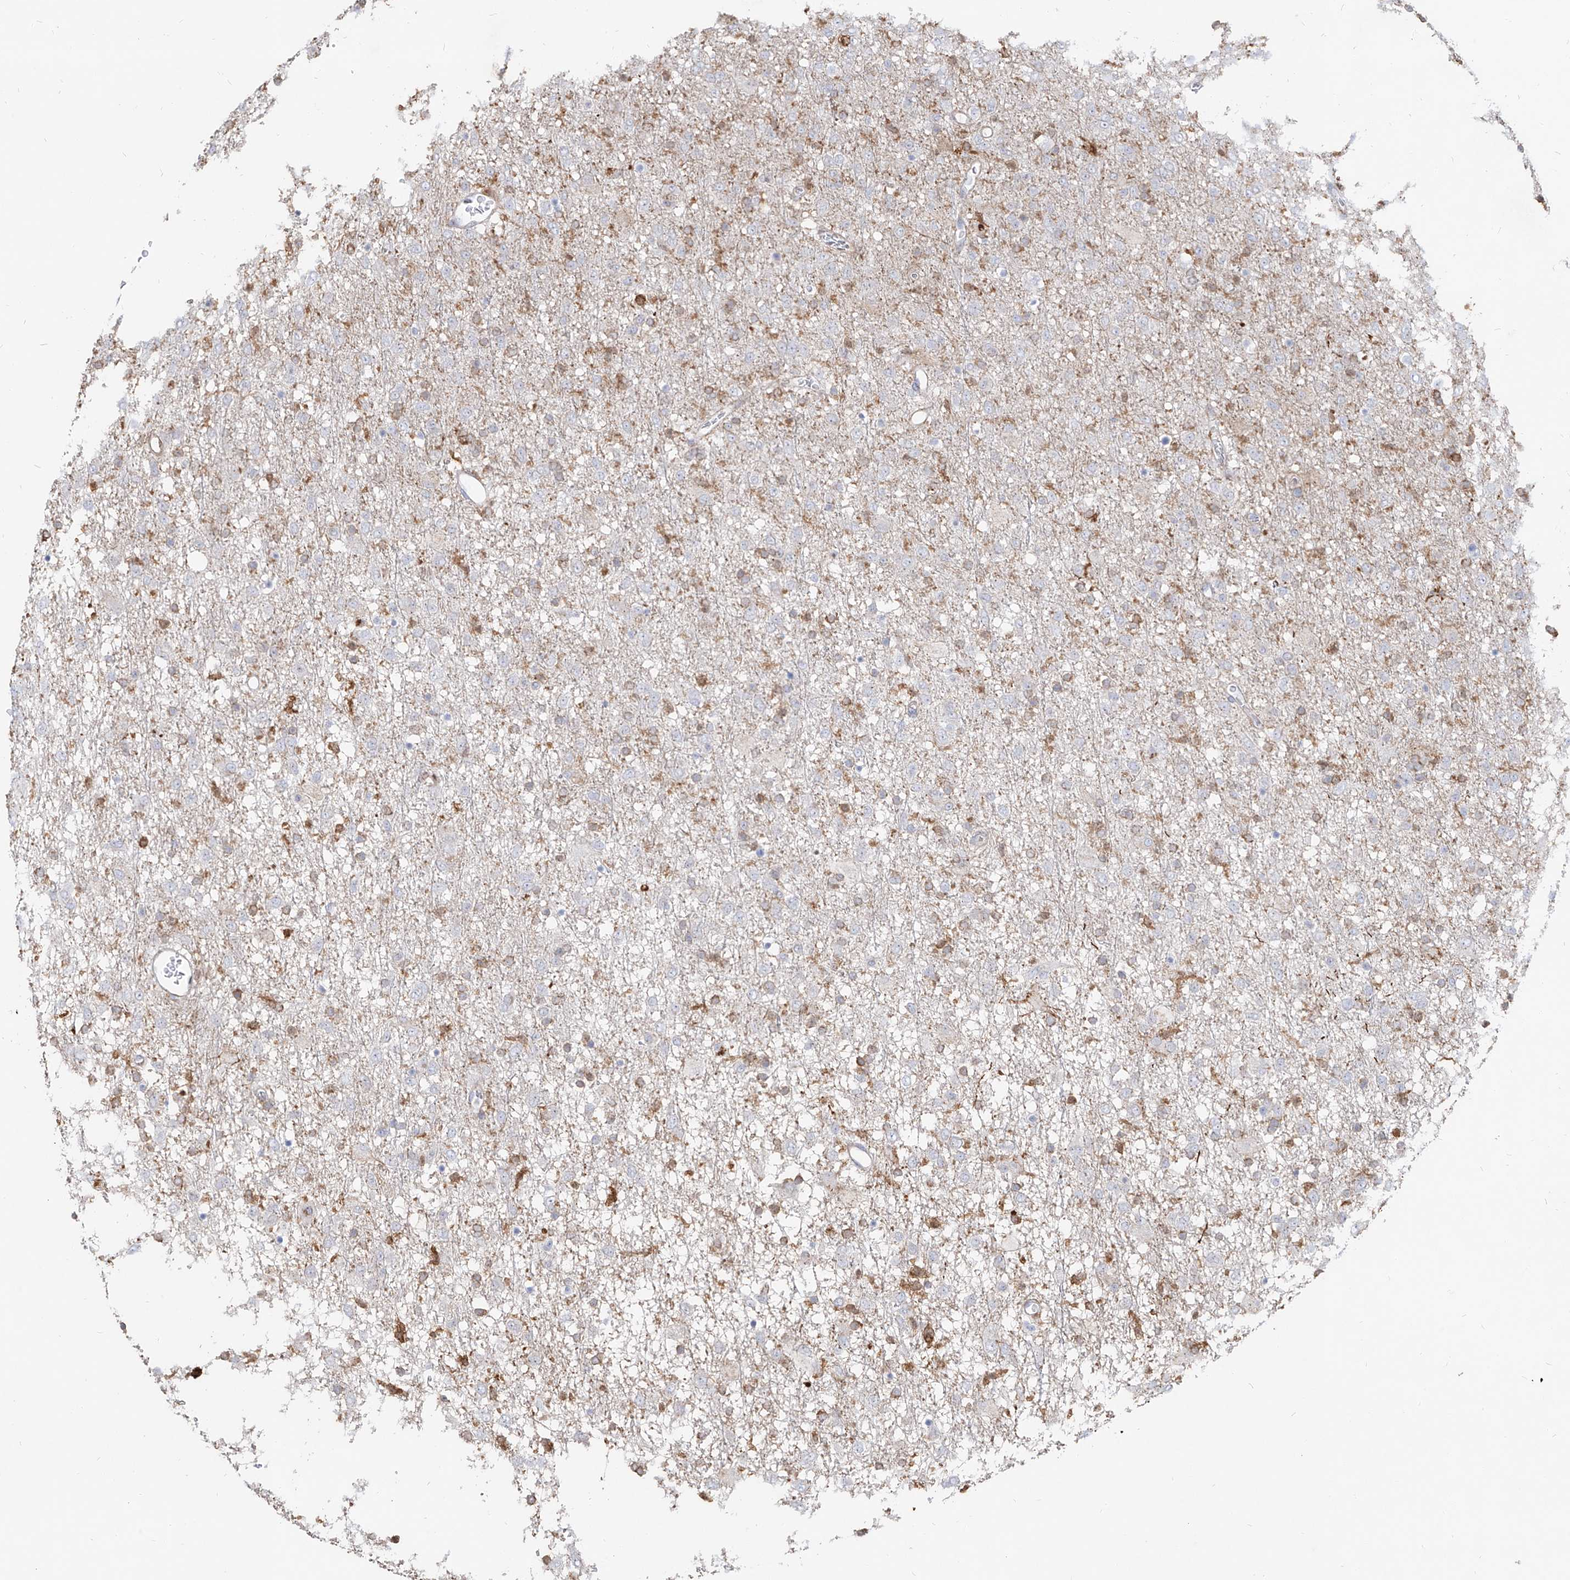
{"staining": {"intensity": "moderate", "quantity": "<25%", "location": "cytoplasmic/membranous"}, "tissue": "glioma", "cell_type": "Tumor cells", "image_type": "cancer", "snomed": [{"axis": "morphology", "description": "Glioma, malignant, Low grade"}, {"axis": "topography", "description": "Brain"}], "caption": "Immunohistochemistry (IHC) staining of glioma, which exhibits low levels of moderate cytoplasmic/membranous expression in approximately <25% of tumor cells indicating moderate cytoplasmic/membranous protein expression. The staining was performed using DAB (3,3'-diaminobenzidine) (brown) for protein detection and nuclei were counterstained in hematoxylin (blue).", "gene": "KYNU", "patient": {"sex": "male", "age": 65}}